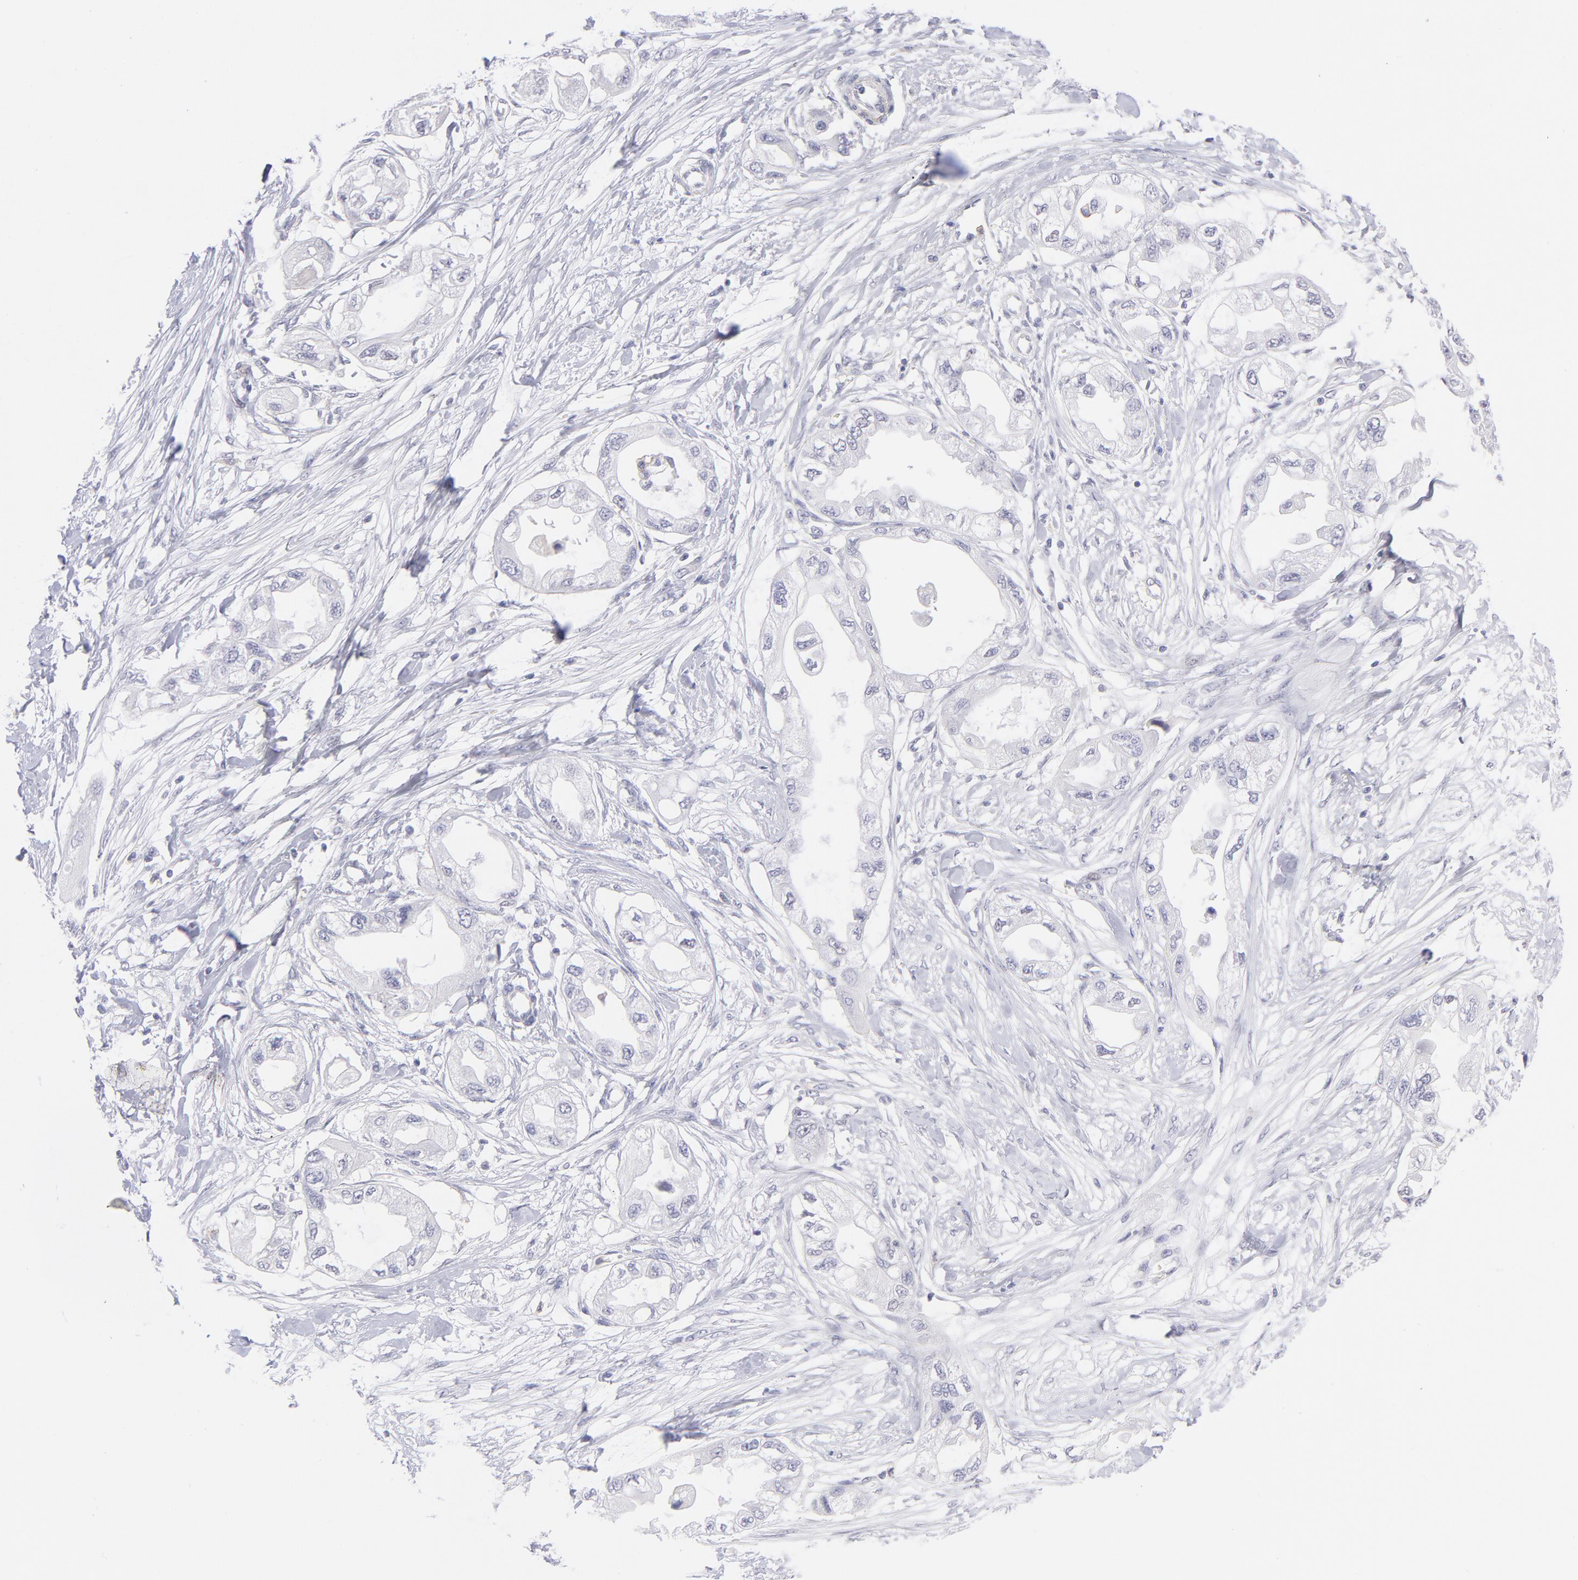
{"staining": {"intensity": "negative", "quantity": "none", "location": "none"}, "tissue": "endometrial cancer", "cell_type": "Tumor cells", "image_type": "cancer", "snomed": [{"axis": "morphology", "description": "Adenocarcinoma, NOS"}, {"axis": "topography", "description": "Endometrium"}], "caption": "Protein analysis of endometrial adenocarcinoma displays no significant positivity in tumor cells.", "gene": "LTB4R", "patient": {"sex": "female", "age": 67}}